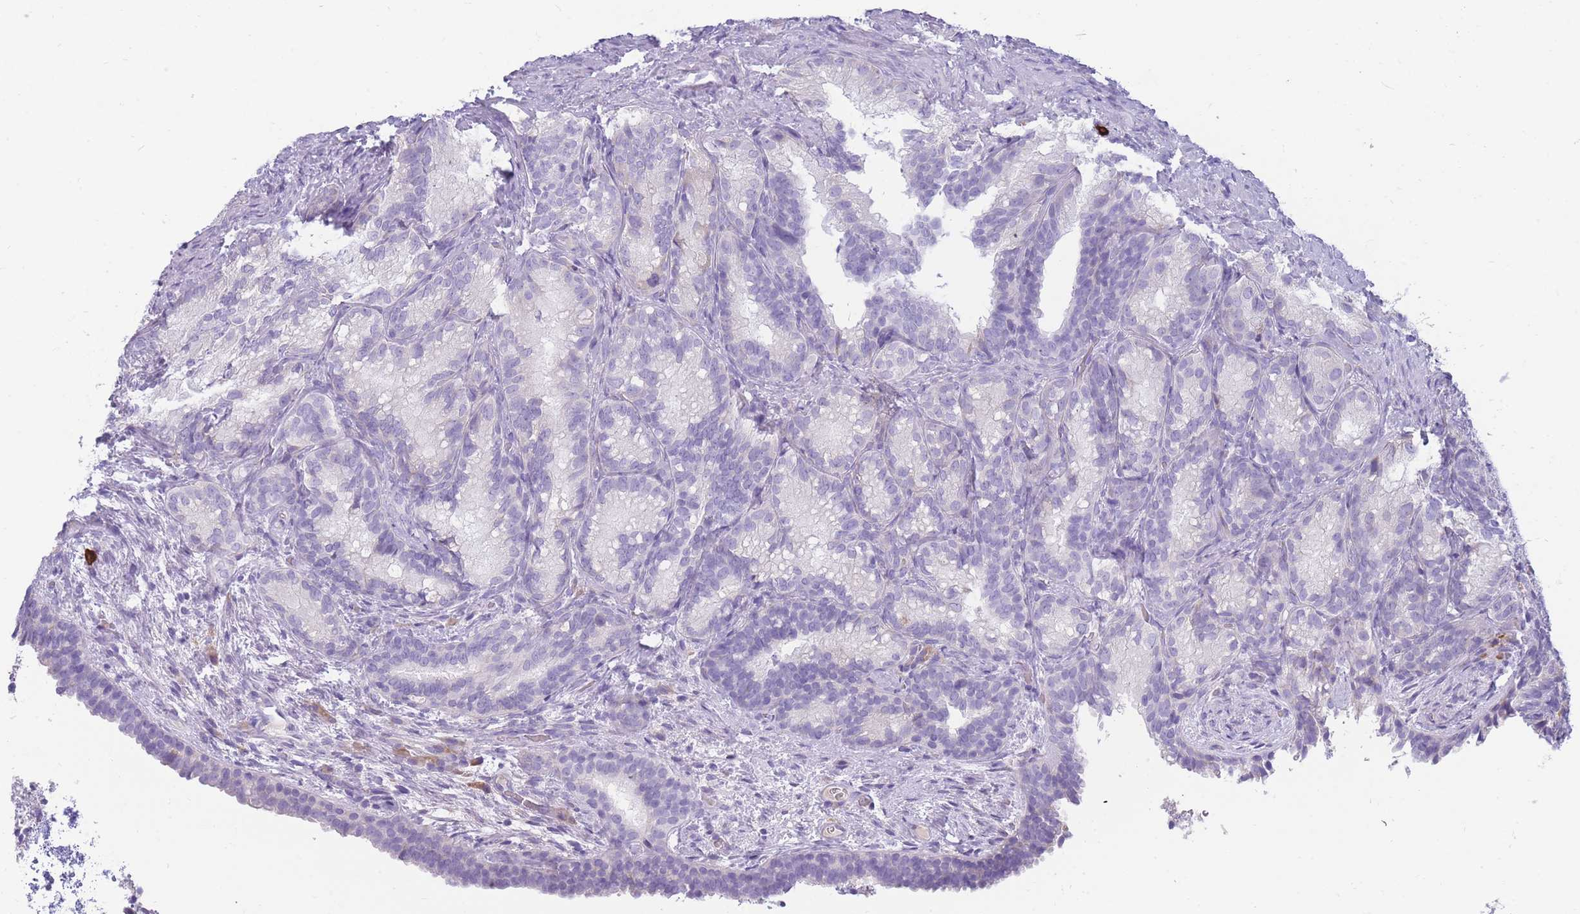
{"staining": {"intensity": "negative", "quantity": "none", "location": "none"}, "tissue": "seminal vesicle", "cell_type": "Glandular cells", "image_type": "normal", "snomed": [{"axis": "morphology", "description": "Normal tissue, NOS"}, {"axis": "topography", "description": "Seminal veicle"}], "caption": "This is an immunohistochemistry (IHC) micrograph of benign human seminal vesicle. There is no staining in glandular cells.", "gene": "TPSAB1", "patient": {"sex": "male", "age": 58}}